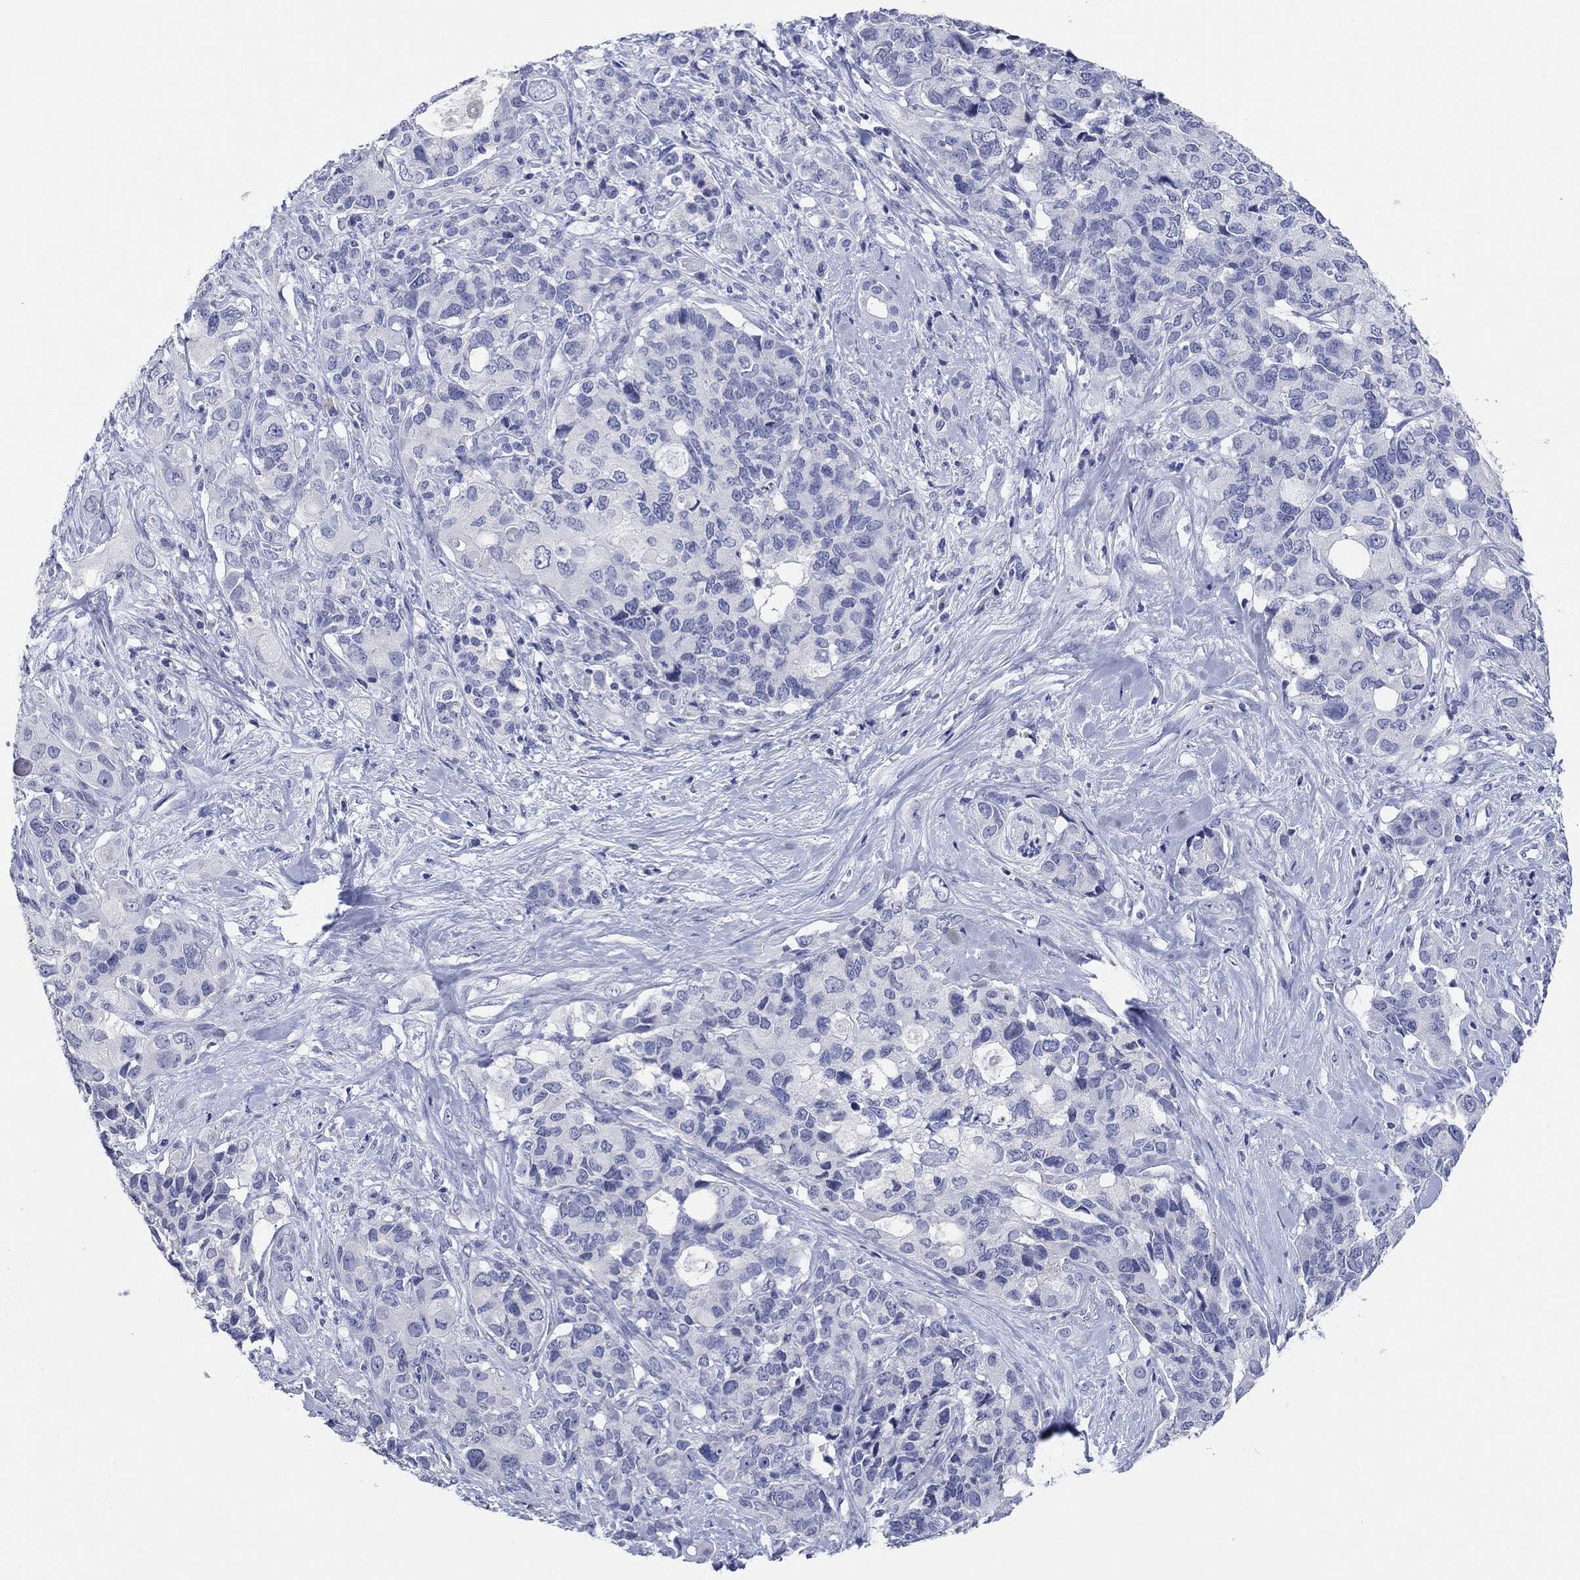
{"staining": {"intensity": "negative", "quantity": "none", "location": "none"}, "tissue": "pancreatic cancer", "cell_type": "Tumor cells", "image_type": "cancer", "snomed": [{"axis": "morphology", "description": "Adenocarcinoma, NOS"}, {"axis": "topography", "description": "Pancreas"}], "caption": "Micrograph shows no significant protein positivity in tumor cells of adenocarcinoma (pancreatic).", "gene": "POU5F1", "patient": {"sex": "female", "age": 56}}